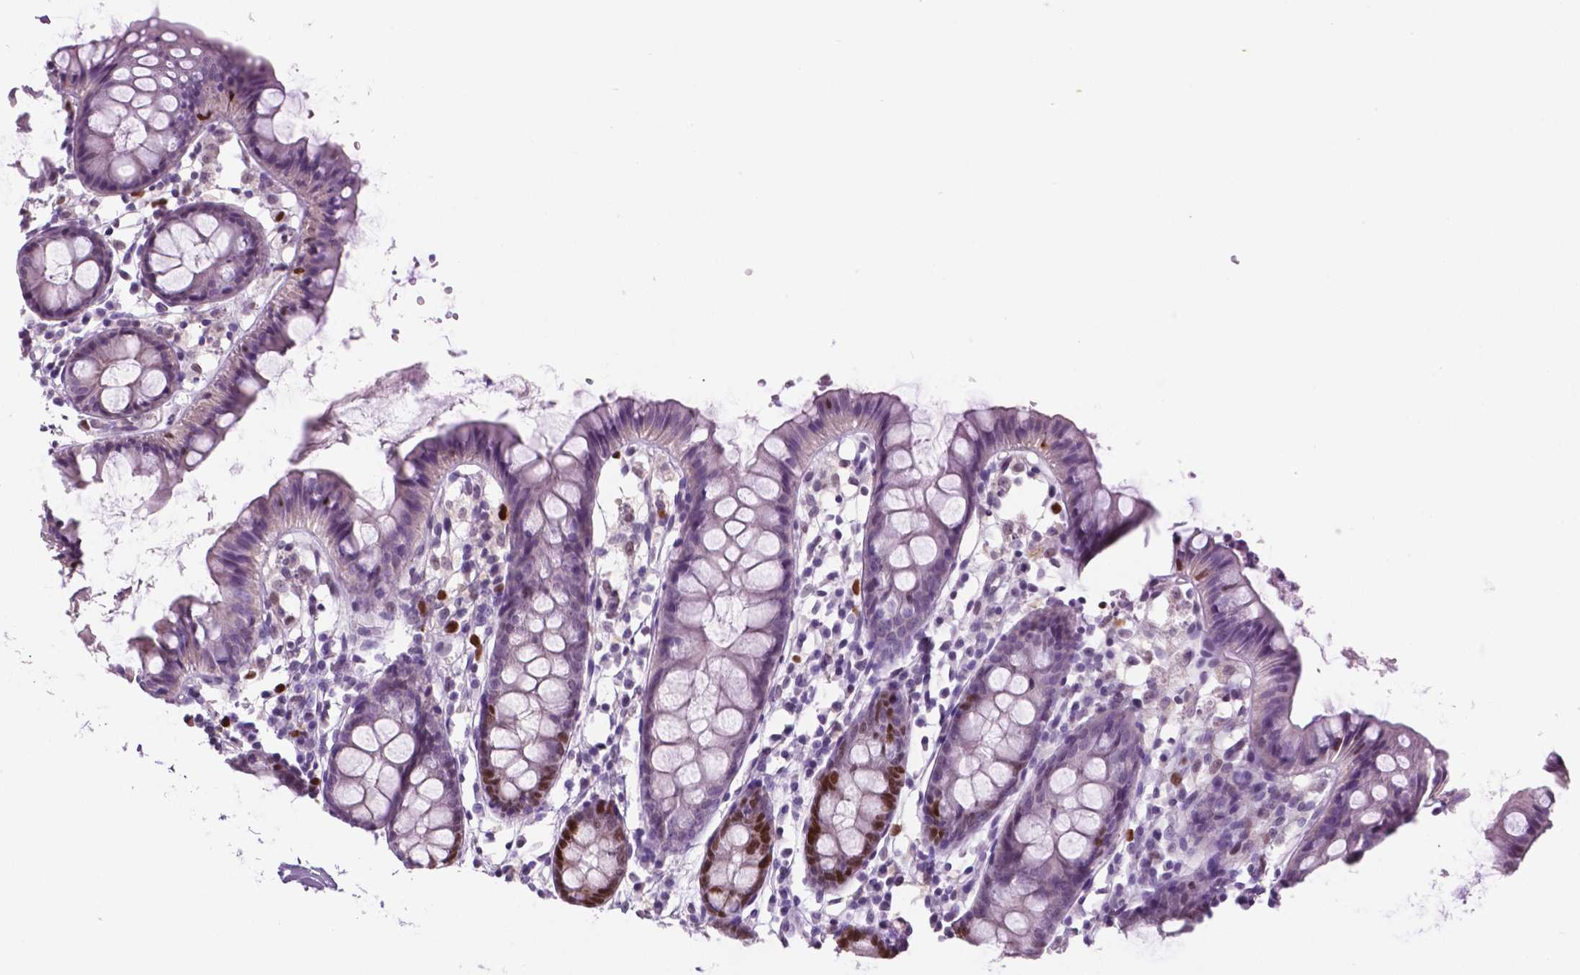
{"staining": {"intensity": "weak", "quantity": "25%-75%", "location": "nuclear"}, "tissue": "colon", "cell_type": "Endothelial cells", "image_type": "normal", "snomed": [{"axis": "morphology", "description": "Normal tissue, NOS"}, {"axis": "topography", "description": "Colon"}], "caption": "Protein expression by IHC shows weak nuclear positivity in approximately 25%-75% of endothelial cells in benign colon.", "gene": "NCAPH2", "patient": {"sex": "female", "age": 84}}